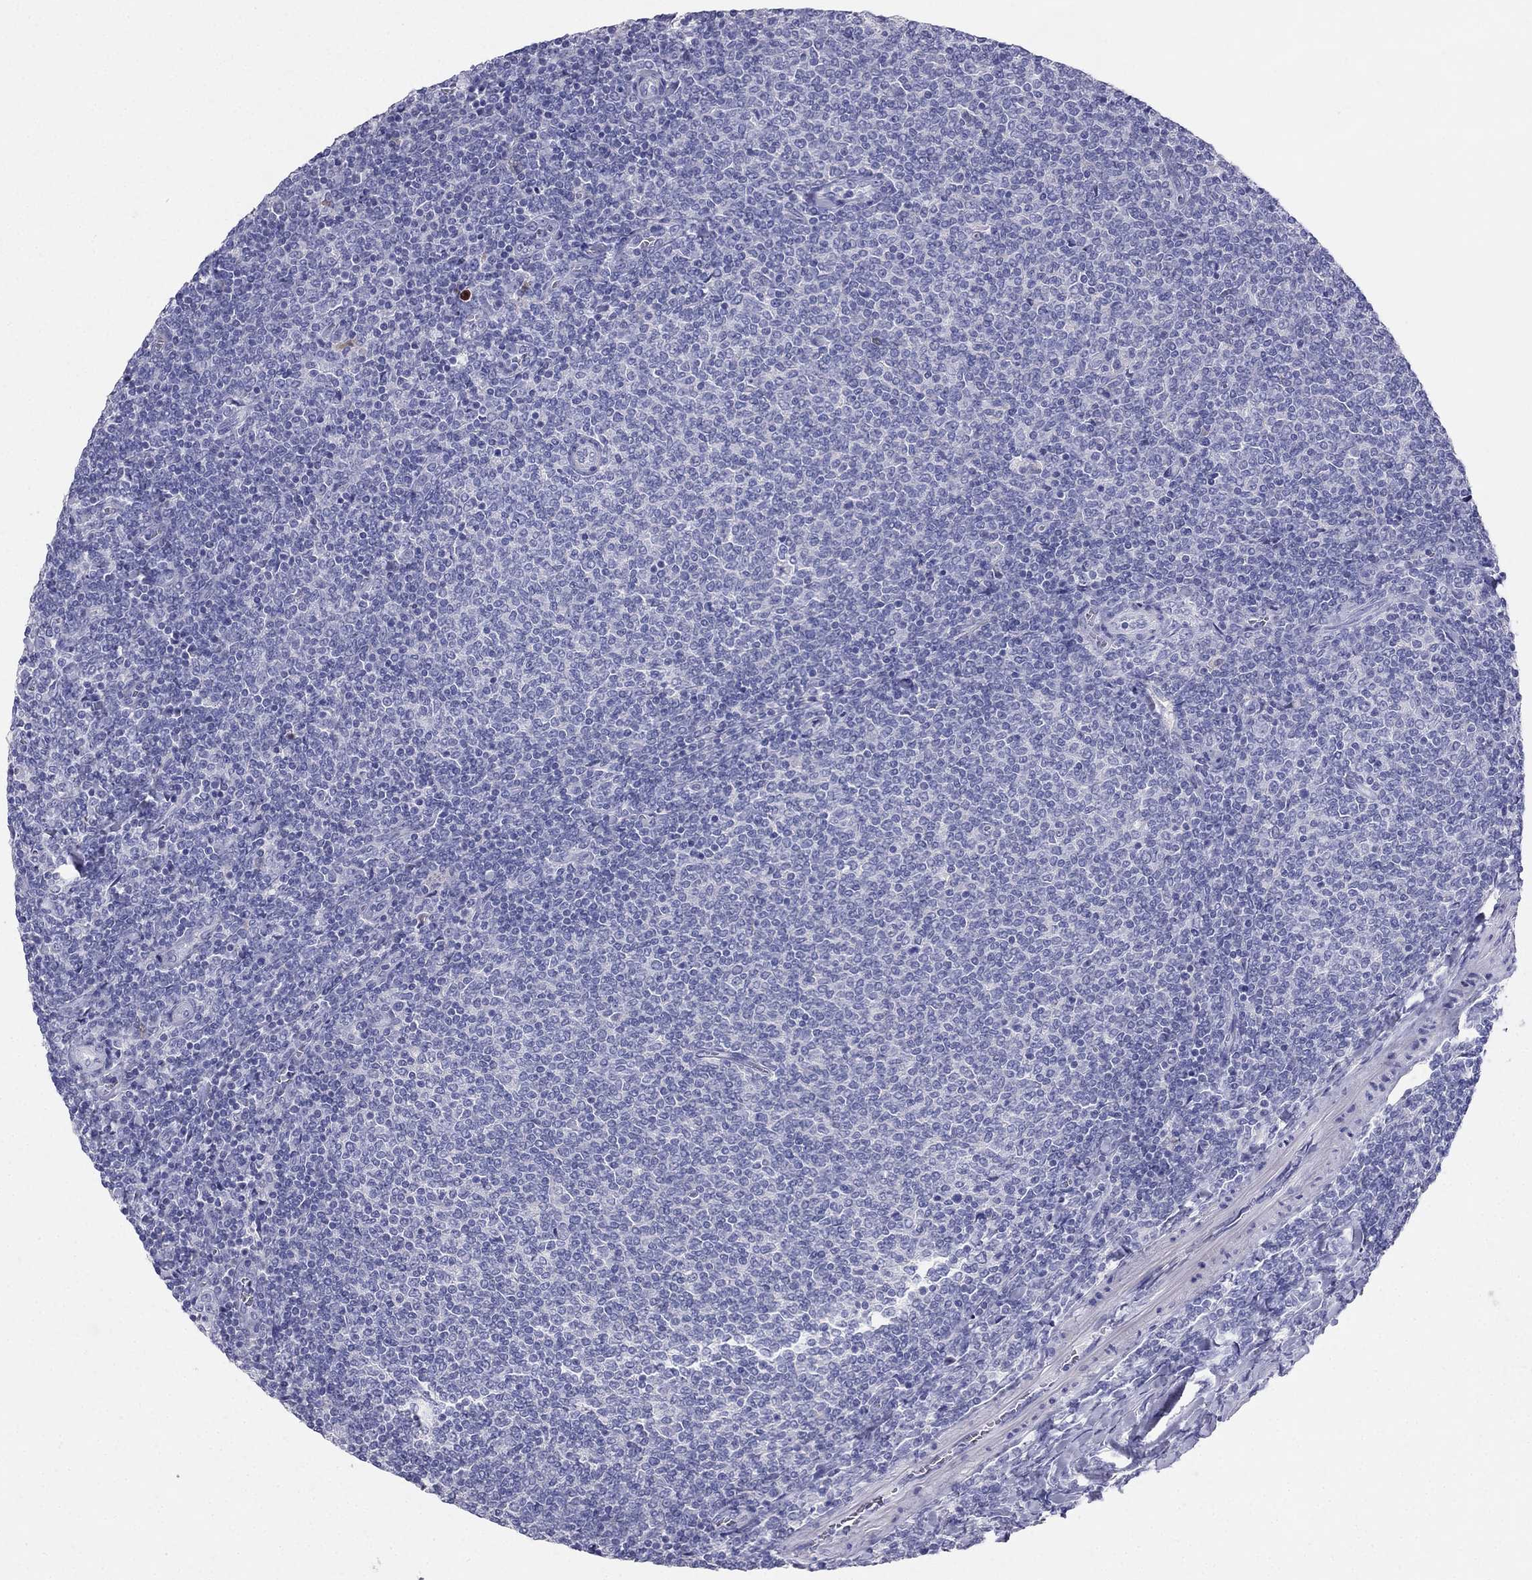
{"staining": {"intensity": "negative", "quantity": "none", "location": "none"}, "tissue": "lymphoma", "cell_type": "Tumor cells", "image_type": "cancer", "snomed": [{"axis": "morphology", "description": "Malignant lymphoma, non-Hodgkin's type, Low grade"}, {"axis": "topography", "description": "Lymph node"}], "caption": "Photomicrograph shows no protein staining in tumor cells of lymphoma tissue.", "gene": "RFLNA", "patient": {"sex": "male", "age": 52}}